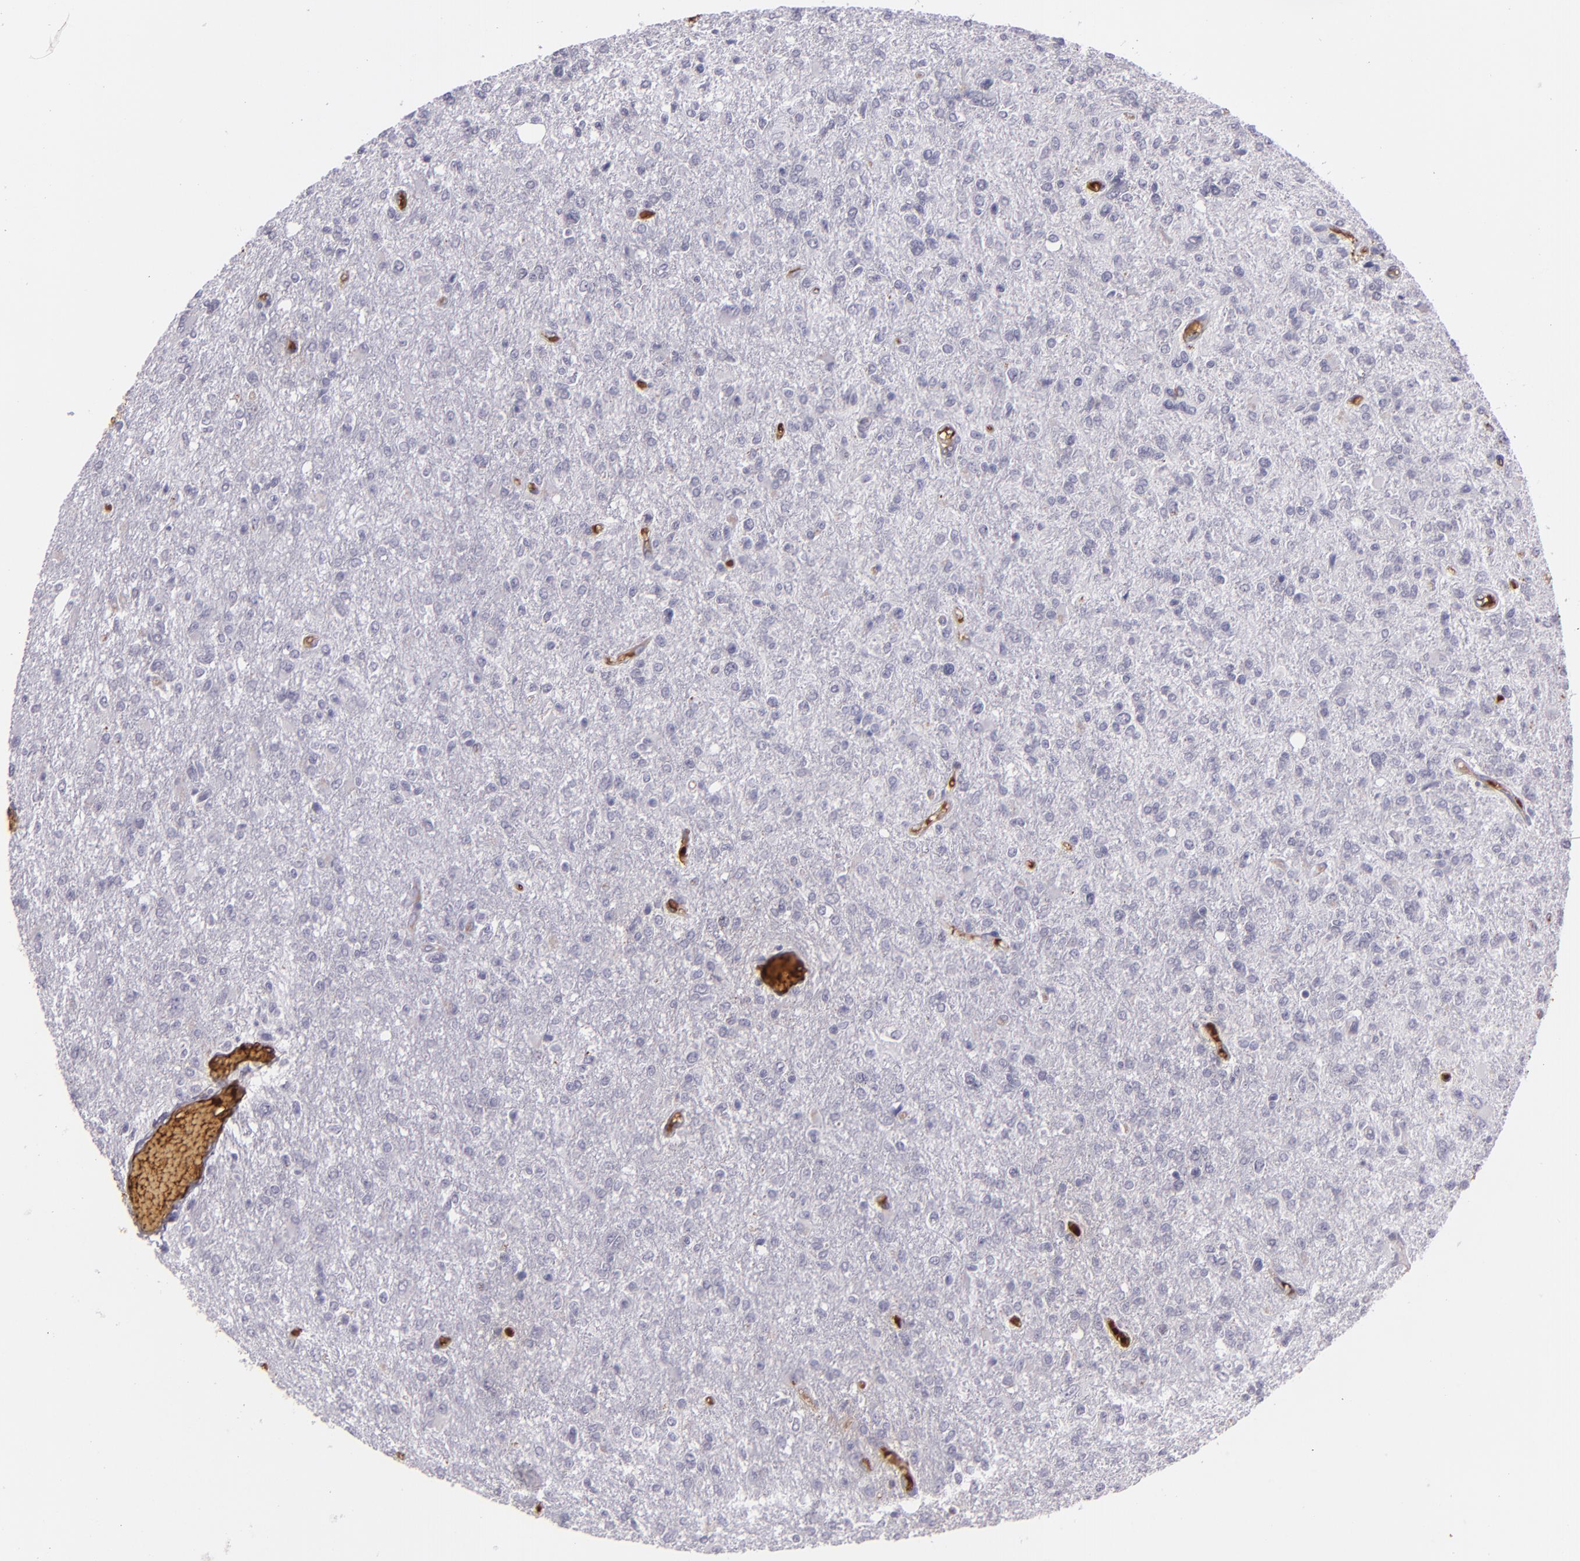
{"staining": {"intensity": "negative", "quantity": "none", "location": "none"}, "tissue": "glioma", "cell_type": "Tumor cells", "image_type": "cancer", "snomed": [{"axis": "morphology", "description": "Glioma, malignant, High grade"}, {"axis": "topography", "description": "Cerebral cortex"}], "caption": "Human malignant glioma (high-grade) stained for a protein using immunohistochemistry (IHC) reveals no expression in tumor cells.", "gene": "ACE", "patient": {"sex": "male", "age": 76}}